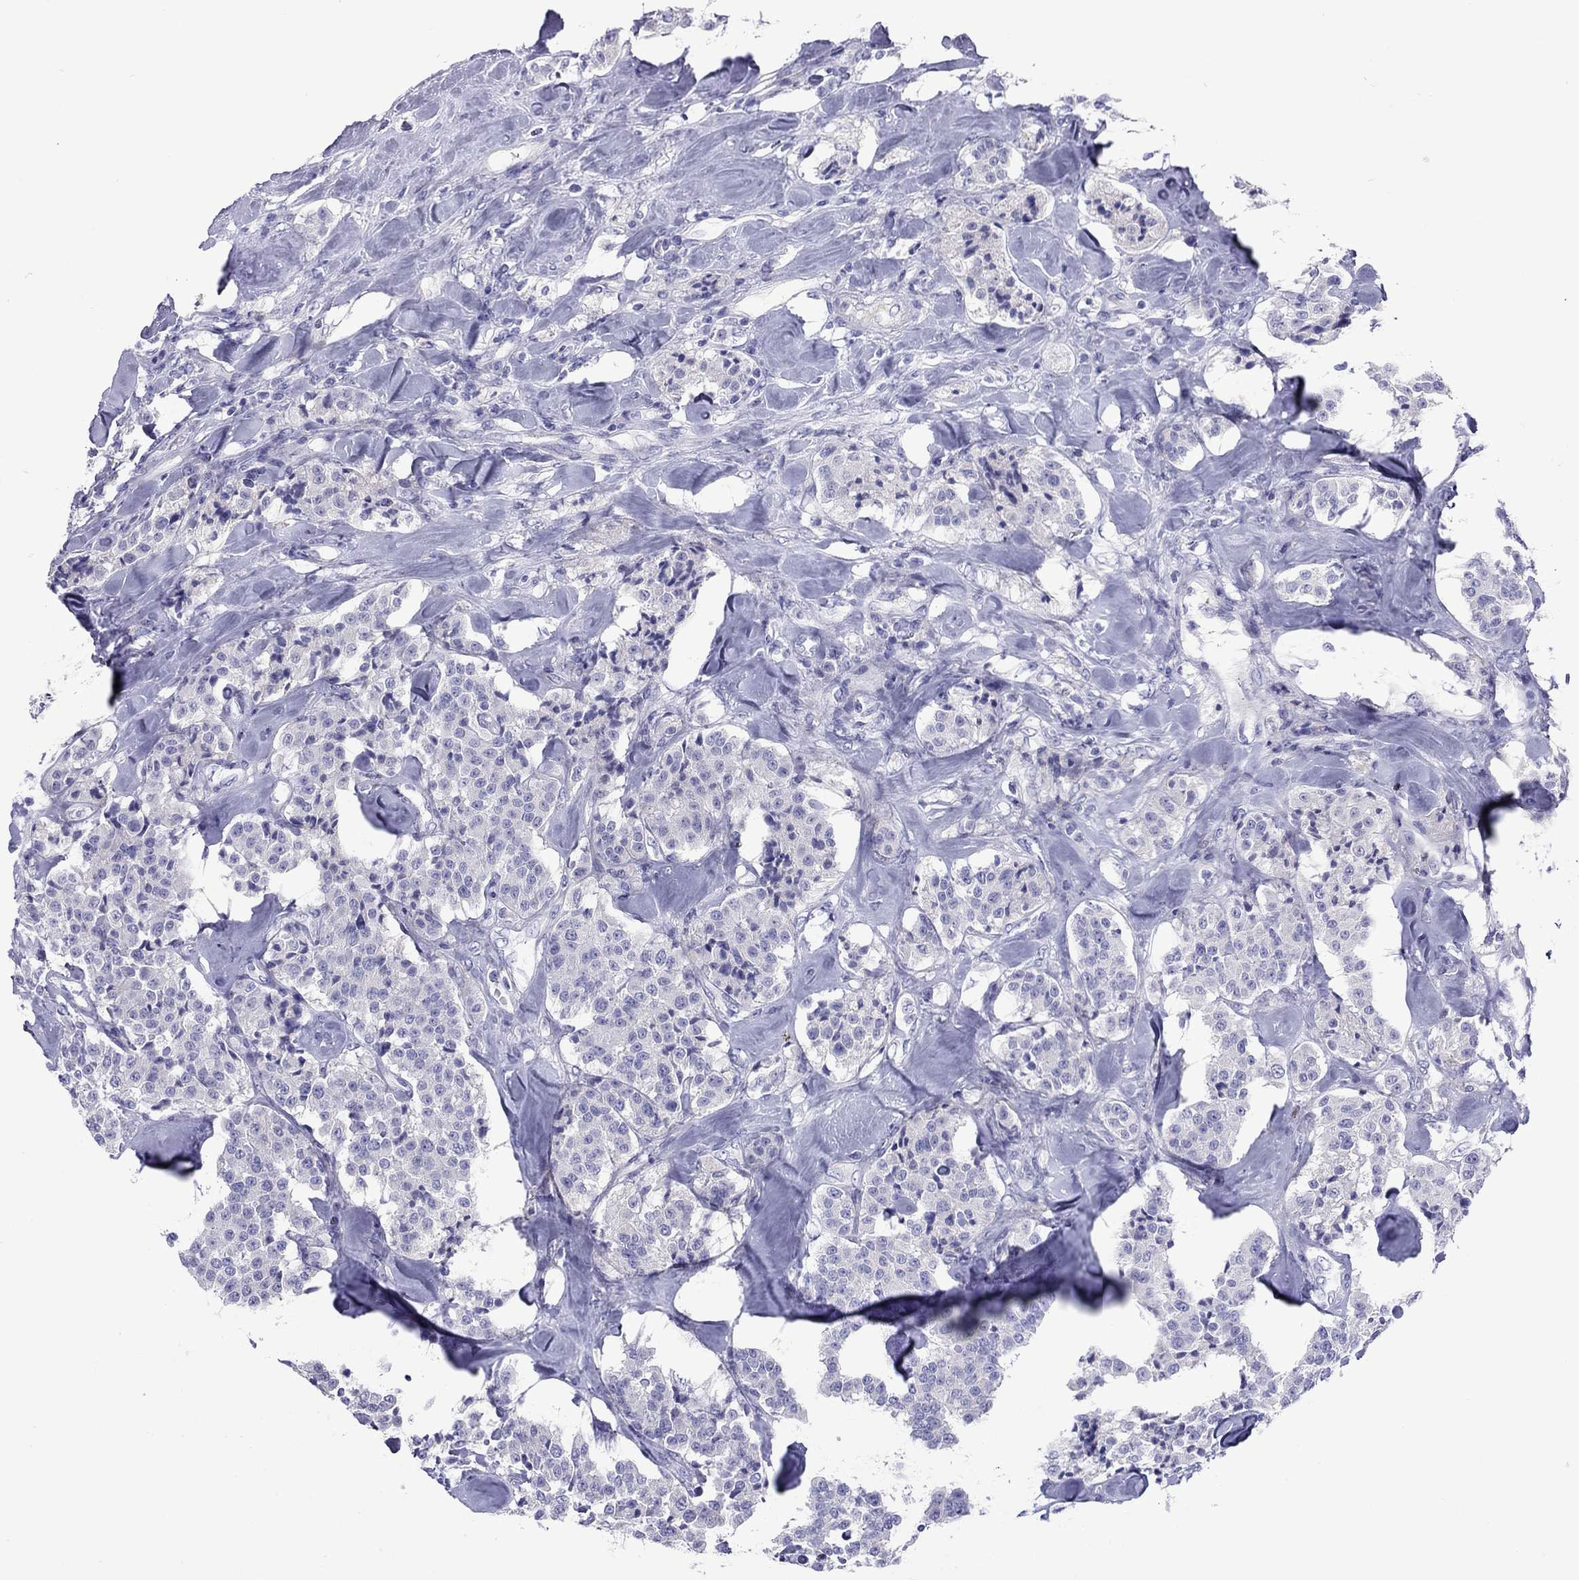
{"staining": {"intensity": "negative", "quantity": "none", "location": "none"}, "tissue": "carcinoid", "cell_type": "Tumor cells", "image_type": "cancer", "snomed": [{"axis": "morphology", "description": "Carcinoid, malignant, NOS"}, {"axis": "topography", "description": "Pancreas"}], "caption": "The micrograph reveals no staining of tumor cells in carcinoid.", "gene": "CMYA5", "patient": {"sex": "male", "age": 41}}